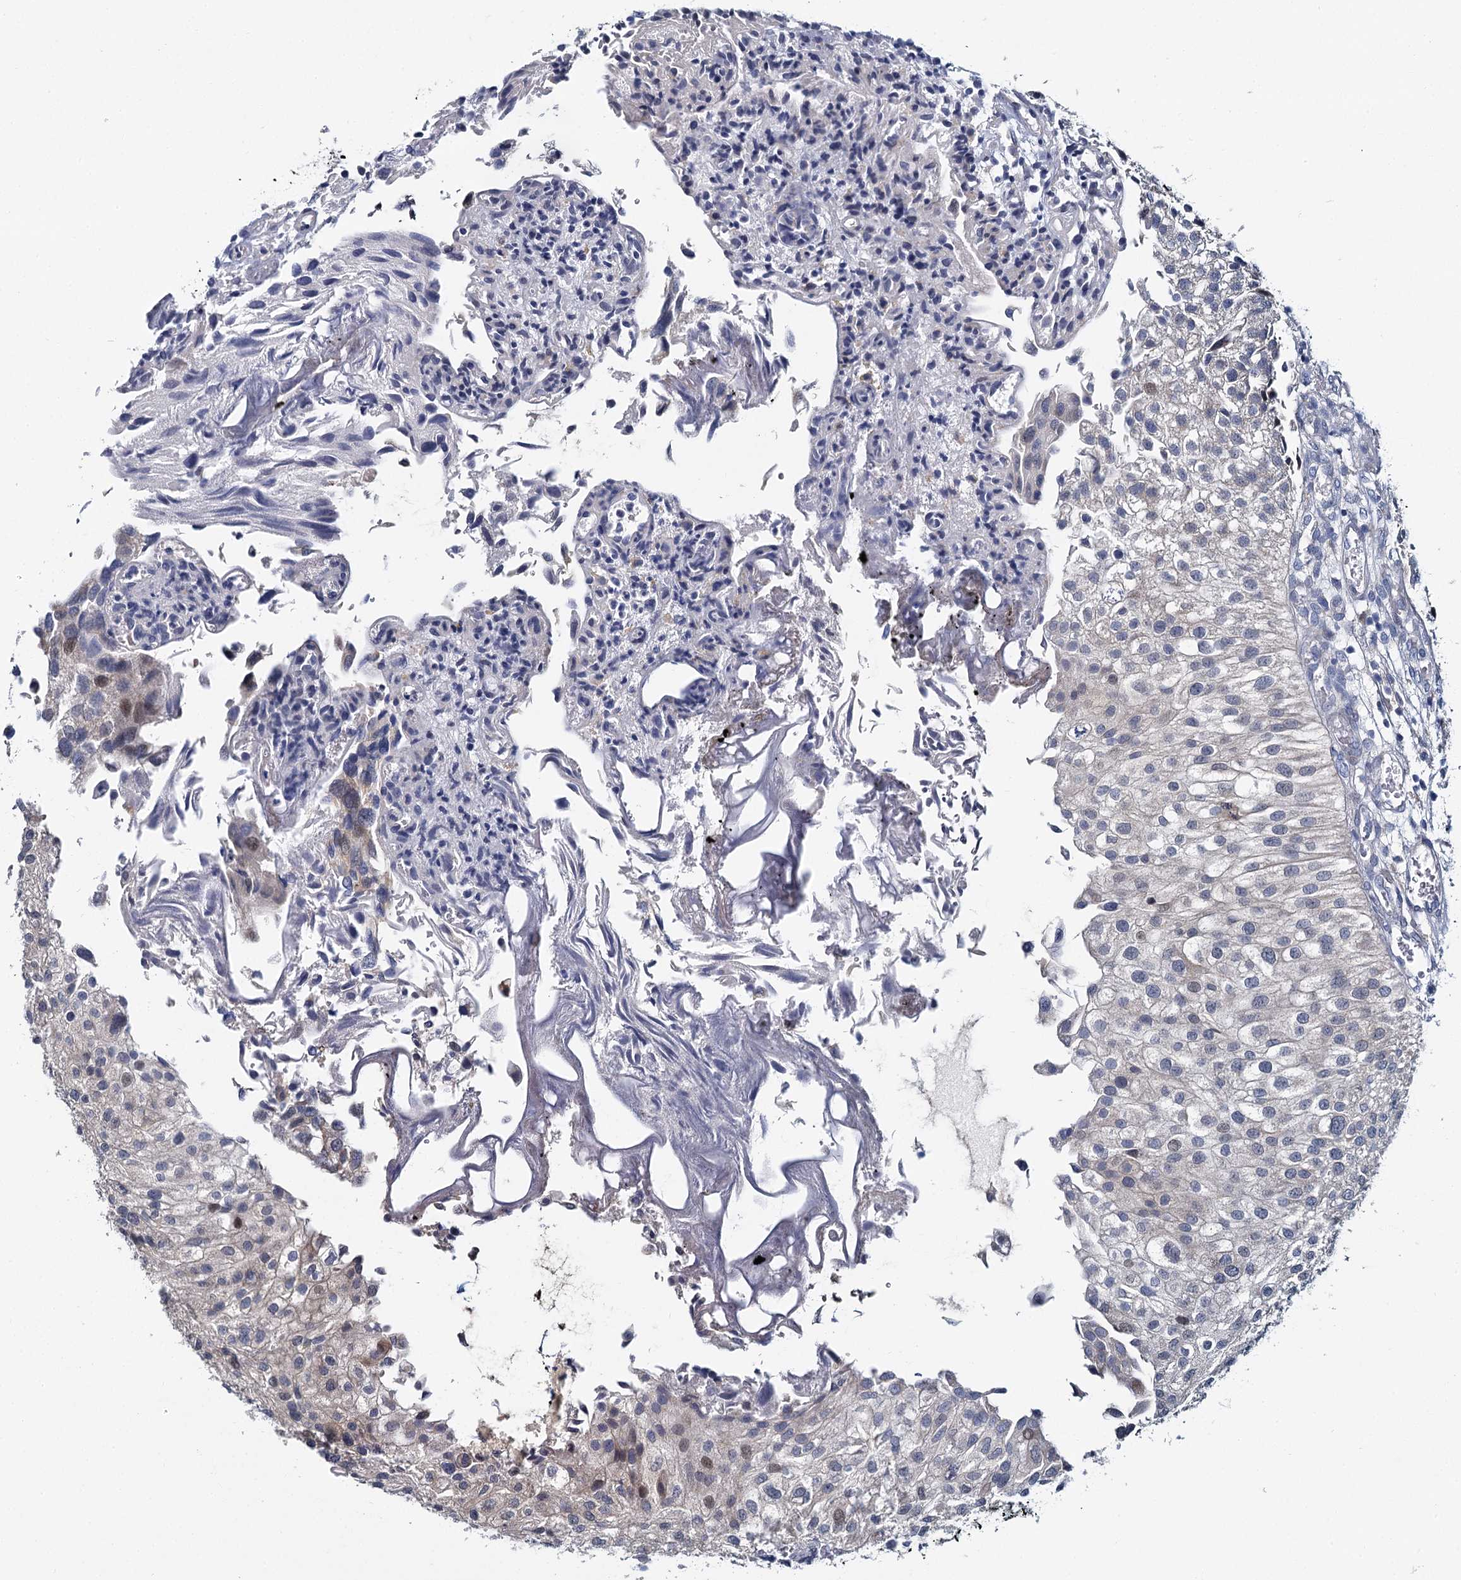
{"staining": {"intensity": "weak", "quantity": "<25%", "location": "nuclear"}, "tissue": "urothelial cancer", "cell_type": "Tumor cells", "image_type": "cancer", "snomed": [{"axis": "morphology", "description": "Urothelial carcinoma, Low grade"}, {"axis": "topography", "description": "Urinary bladder"}], "caption": "IHC of human urothelial carcinoma (low-grade) reveals no expression in tumor cells. Nuclei are stained in blue.", "gene": "ACRBP", "patient": {"sex": "female", "age": 89}}